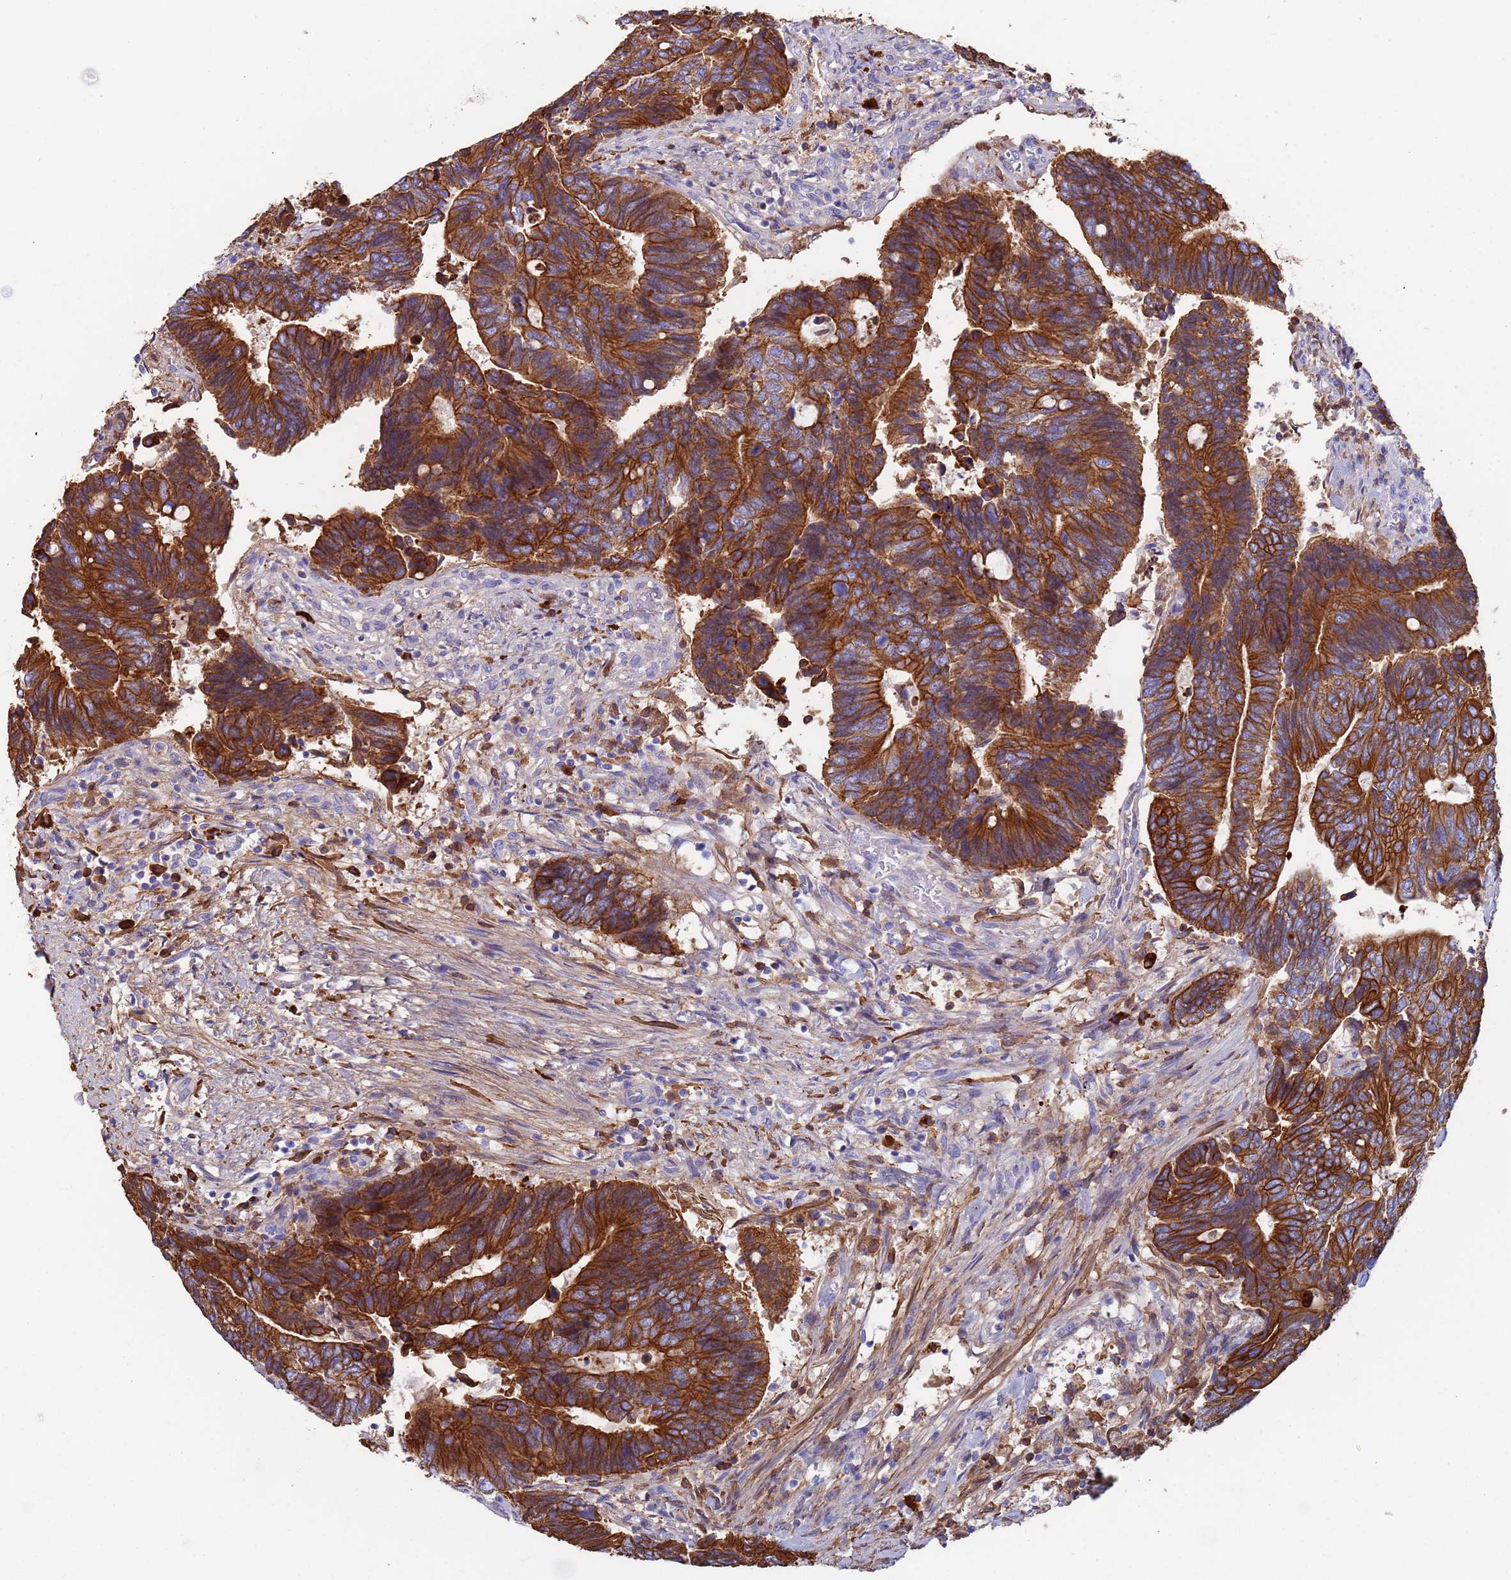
{"staining": {"intensity": "strong", "quantity": ">75%", "location": "cytoplasmic/membranous"}, "tissue": "colorectal cancer", "cell_type": "Tumor cells", "image_type": "cancer", "snomed": [{"axis": "morphology", "description": "Adenocarcinoma, NOS"}, {"axis": "topography", "description": "Colon"}], "caption": "Human adenocarcinoma (colorectal) stained for a protein (brown) displays strong cytoplasmic/membranous positive positivity in about >75% of tumor cells.", "gene": "CYSLTR2", "patient": {"sex": "male", "age": 87}}